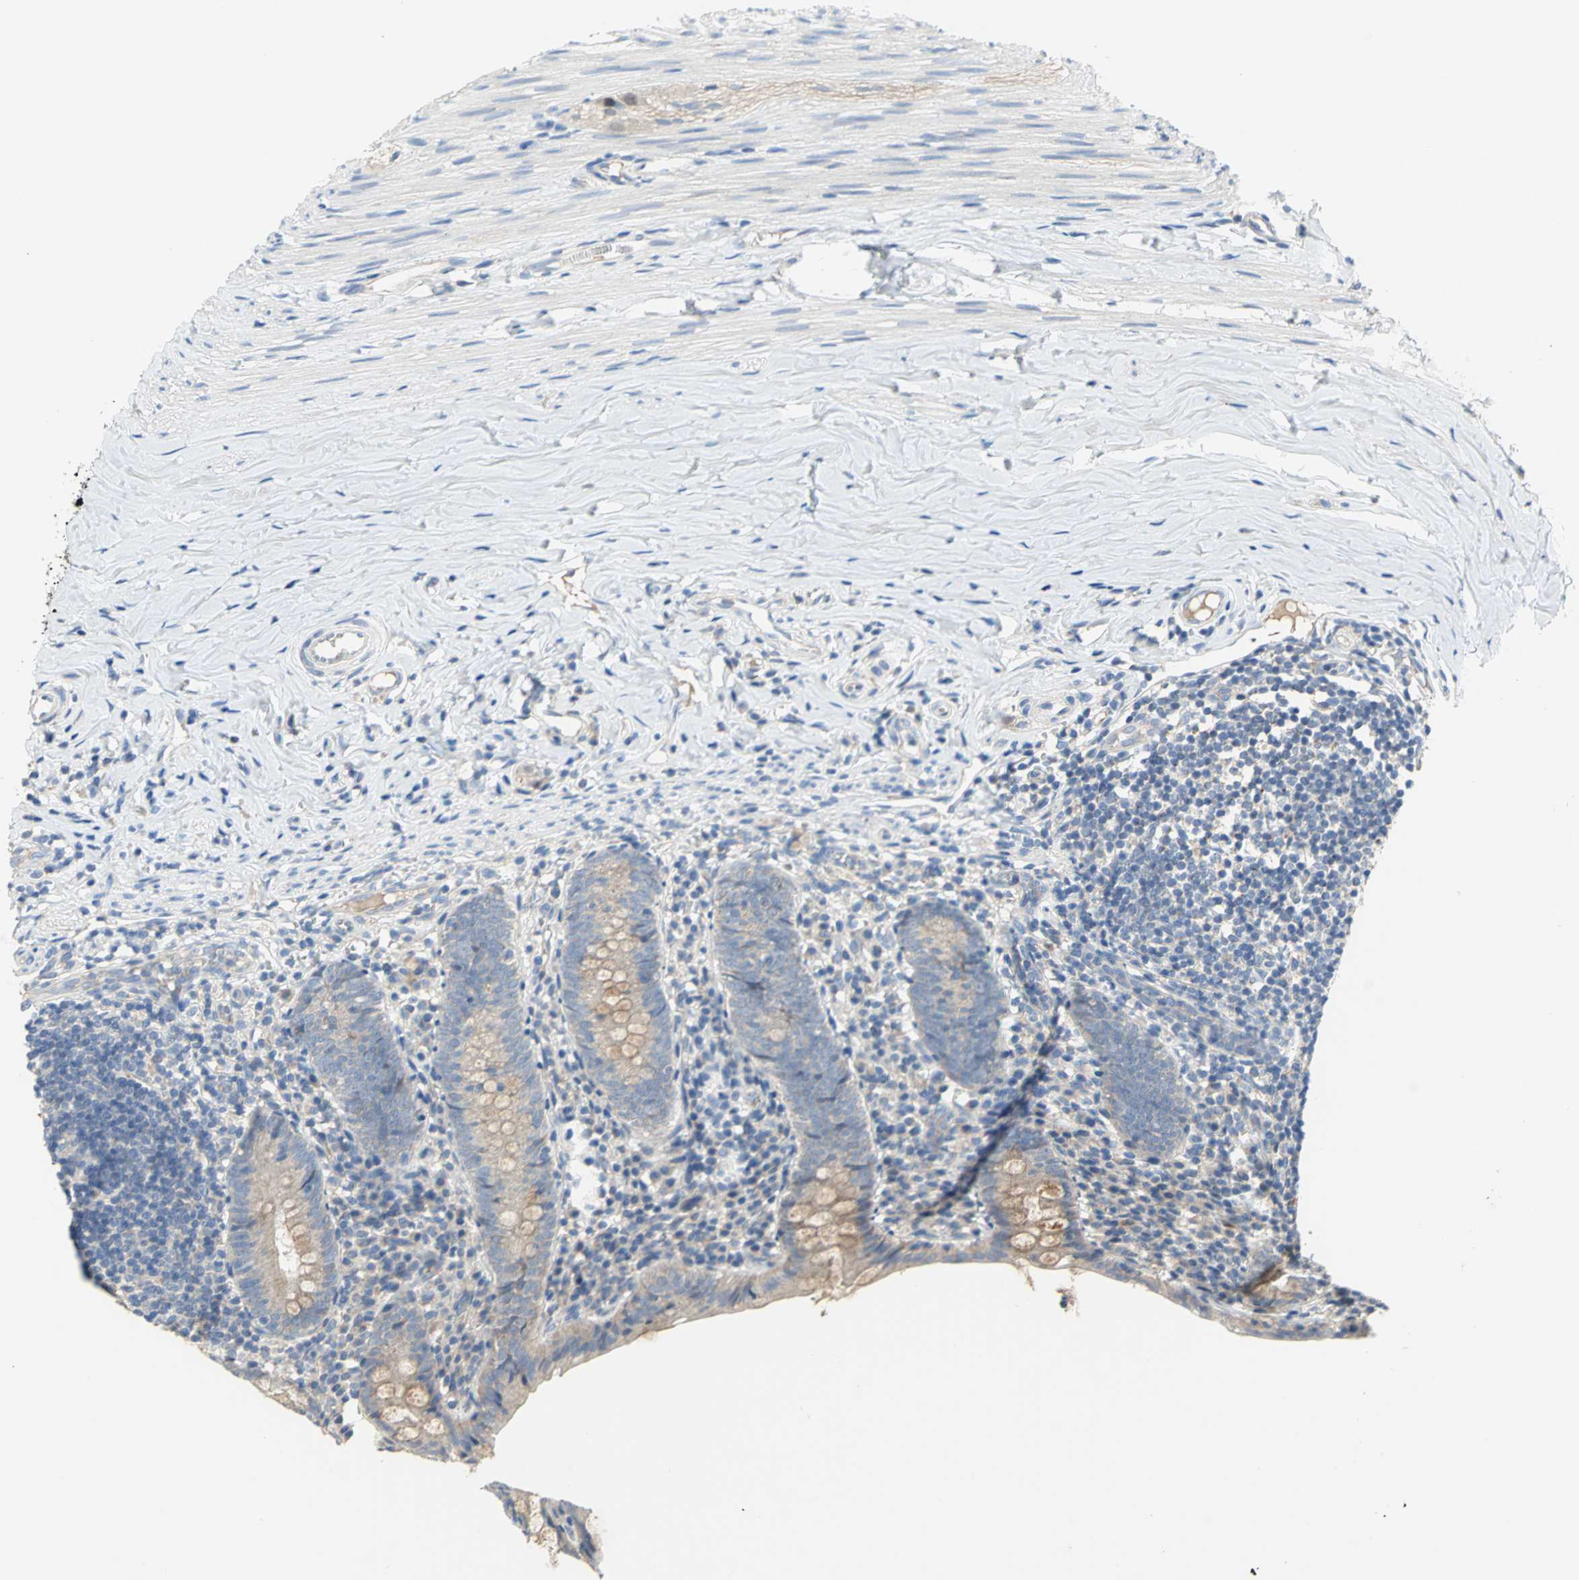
{"staining": {"intensity": "weak", "quantity": ">75%", "location": "cytoplasmic/membranous"}, "tissue": "appendix", "cell_type": "Glandular cells", "image_type": "normal", "snomed": [{"axis": "morphology", "description": "Normal tissue, NOS"}, {"axis": "topography", "description": "Appendix"}], "caption": "IHC of unremarkable appendix demonstrates low levels of weak cytoplasmic/membranous positivity in approximately >75% of glandular cells.", "gene": "HTR1F", "patient": {"sex": "female", "age": 10}}